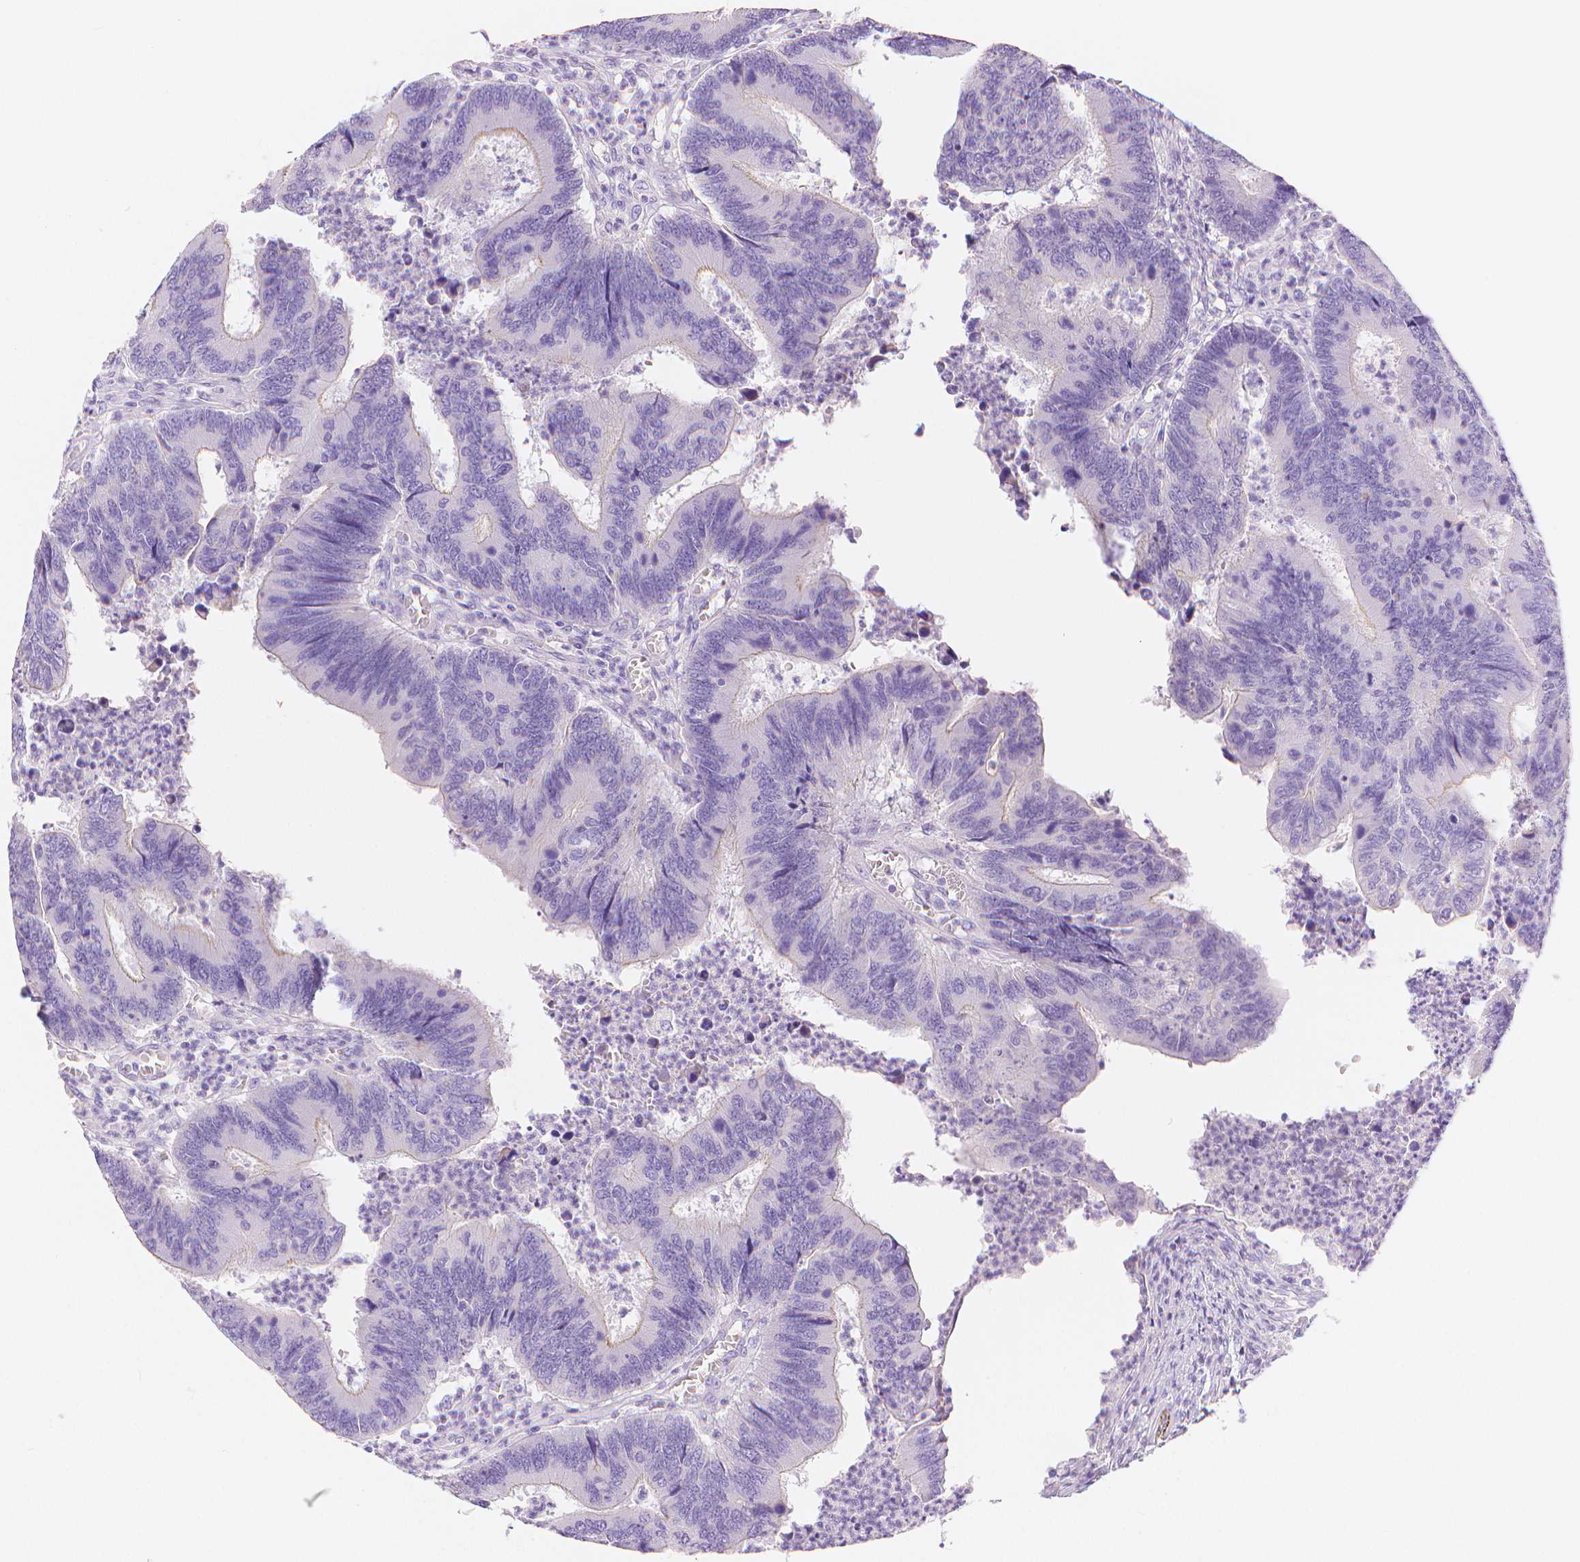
{"staining": {"intensity": "moderate", "quantity": "<25%", "location": "cytoplasmic/membranous"}, "tissue": "colorectal cancer", "cell_type": "Tumor cells", "image_type": "cancer", "snomed": [{"axis": "morphology", "description": "Adenocarcinoma, NOS"}, {"axis": "topography", "description": "Colon"}], "caption": "Colorectal cancer tissue shows moderate cytoplasmic/membranous positivity in approximately <25% of tumor cells, visualized by immunohistochemistry.", "gene": "SLC27A5", "patient": {"sex": "female", "age": 67}}